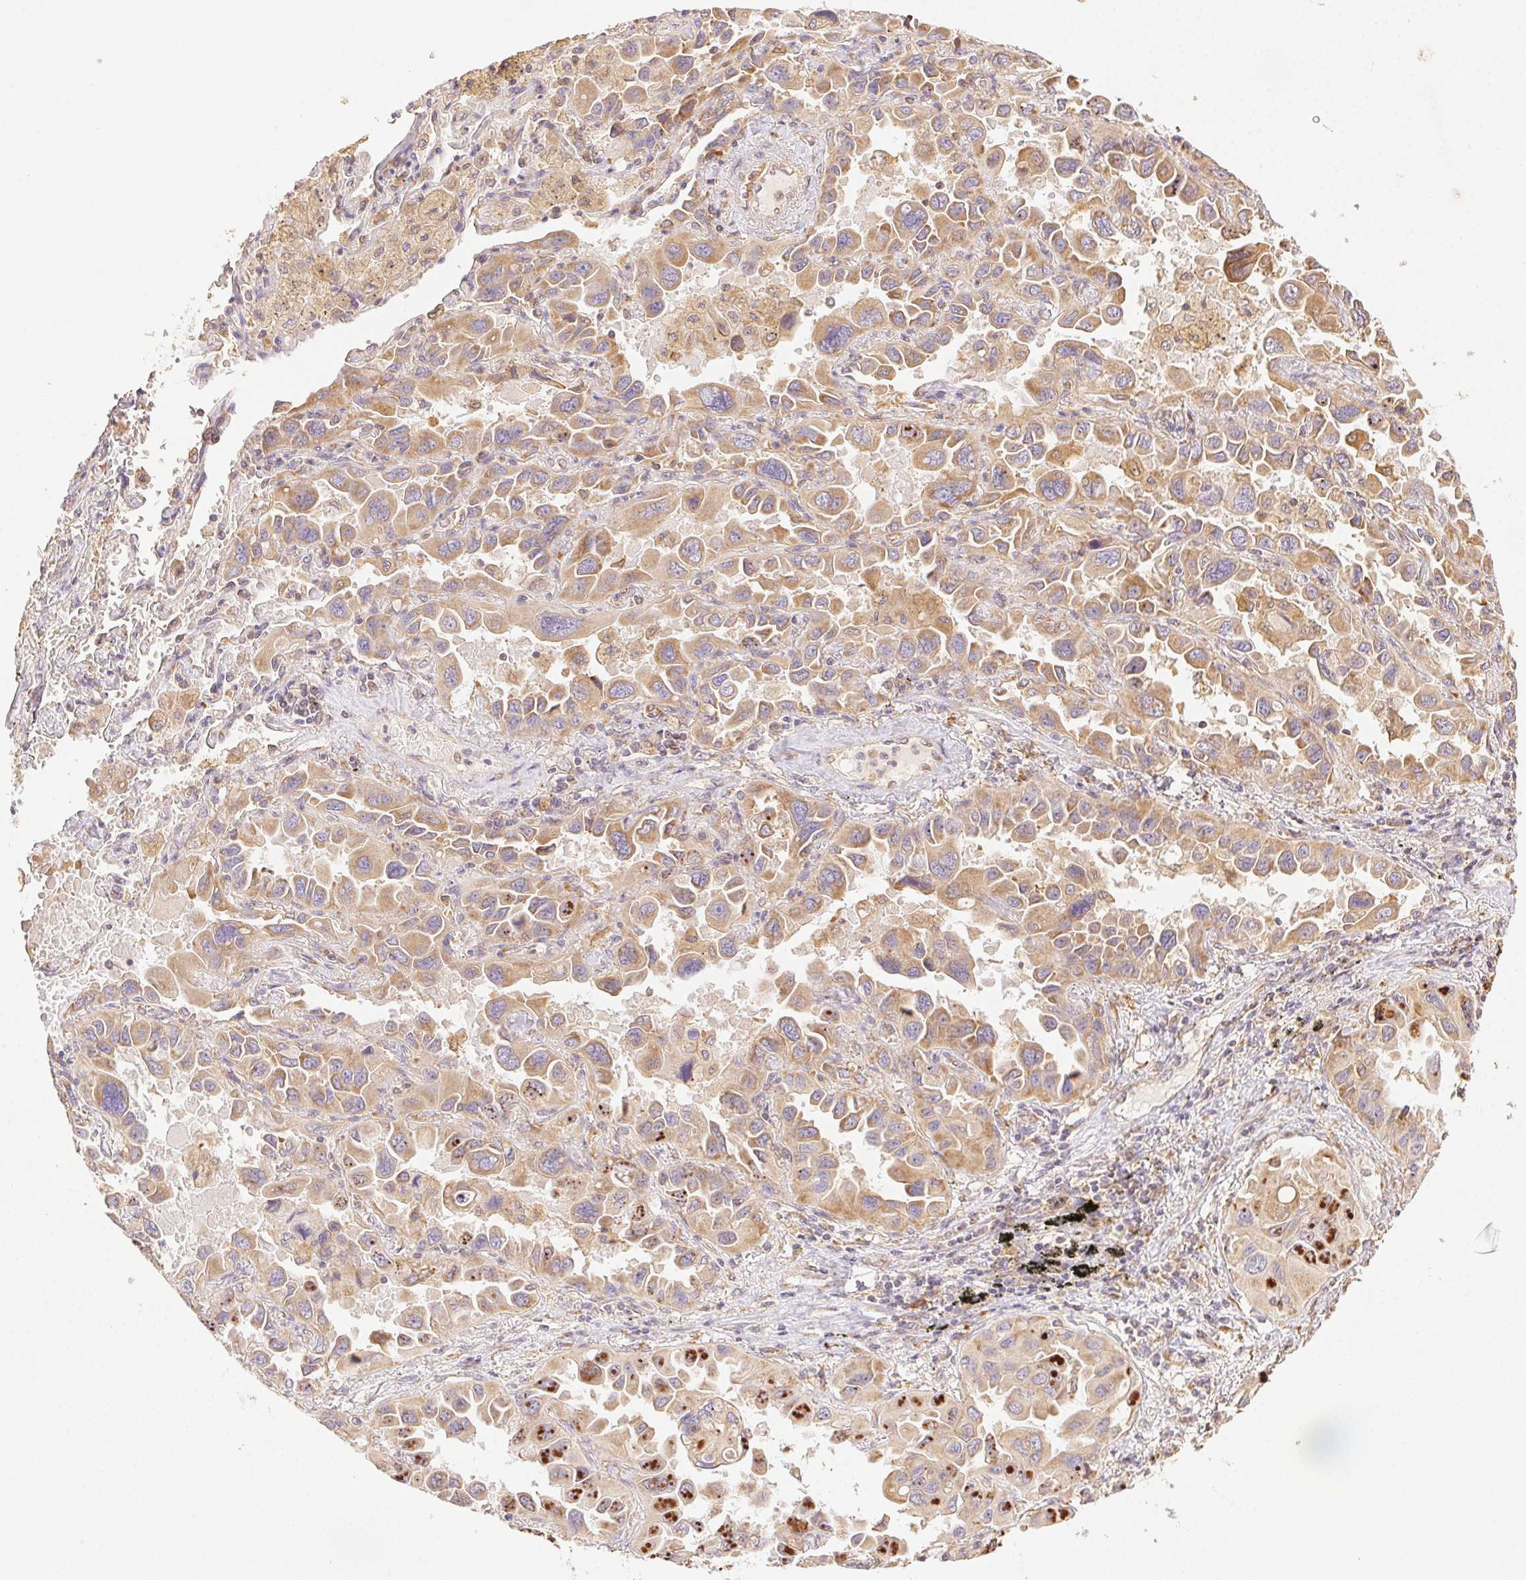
{"staining": {"intensity": "moderate", "quantity": ">75%", "location": "cytoplasmic/membranous"}, "tissue": "lung cancer", "cell_type": "Tumor cells", "image_type": "cancer", "snomed": [{"axis": "morphology", "description": "Adenocarcinoma, NOS"}, {"axis": "topography", "description": "Lung"}], "caption": "About >75% of tumor cells in lung cancer (adenocarcinoma) display moderate cytoplasmic/membranous protein staining as visualized by brown immunohistochemical staining.", "gene": "ENTREP1", "patient": {"sex": "male", "age": 64}}